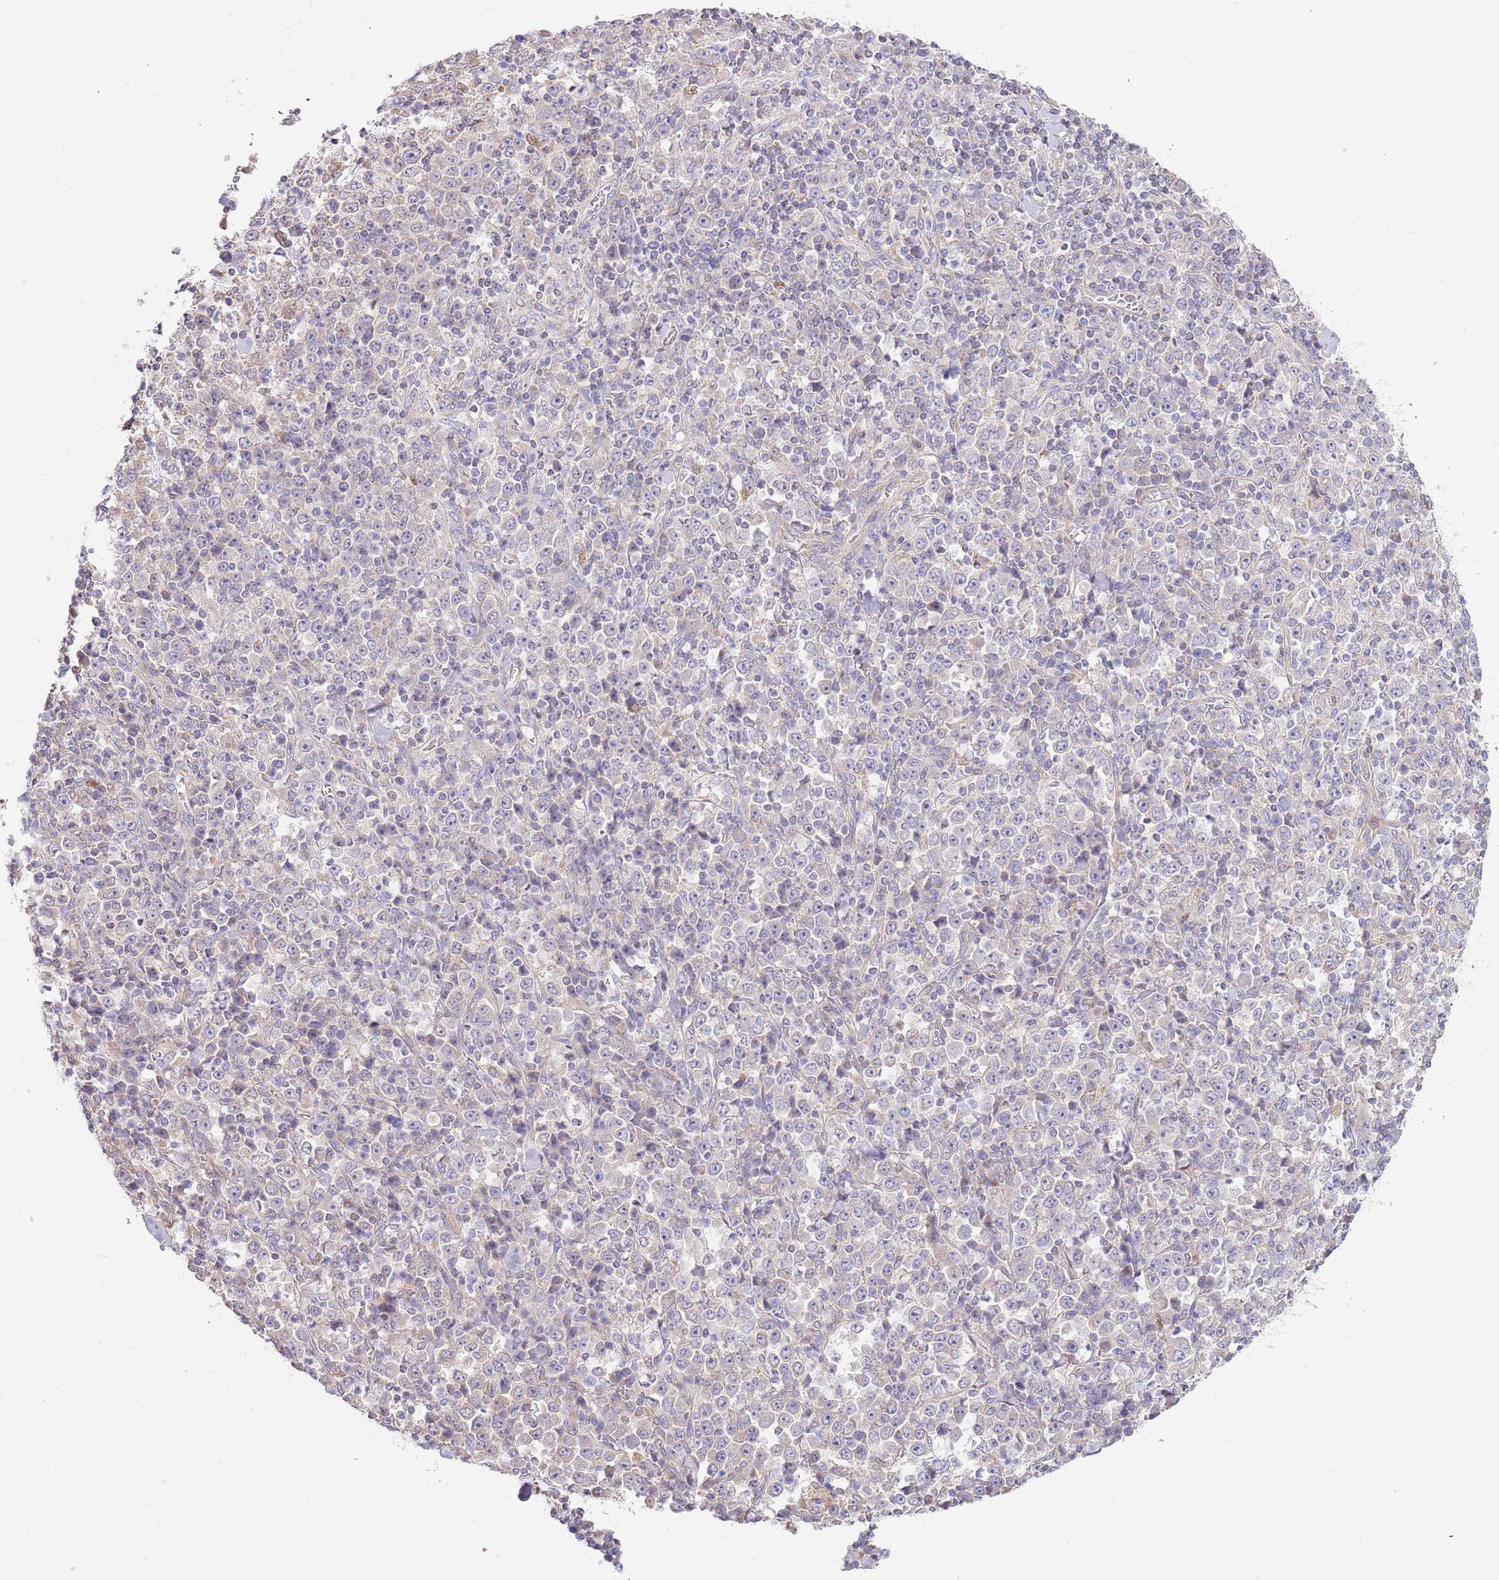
{"staining": {"intensity": "negative", "quantity": "none", "location": "none"}, "tissue": "stomach cancer", "cell_type": "Tumor cells", "image_type": "cancer", "snomed": [{"axis": "morphology", "description": "Normal tissue, NOS"}, {"axis": "morphology", "description": "Adenocarcinoma, NOS"}, {"axis": "topography", "description": "Stomach, upper"}, {"axis": "topography", "description": "Stomach"}], "caption": "Tumor cells show no significant staining in adenocarcinoma (stomach).", "gene": "ARL2BP", "patient": {"sex": "male", "age": 59}}